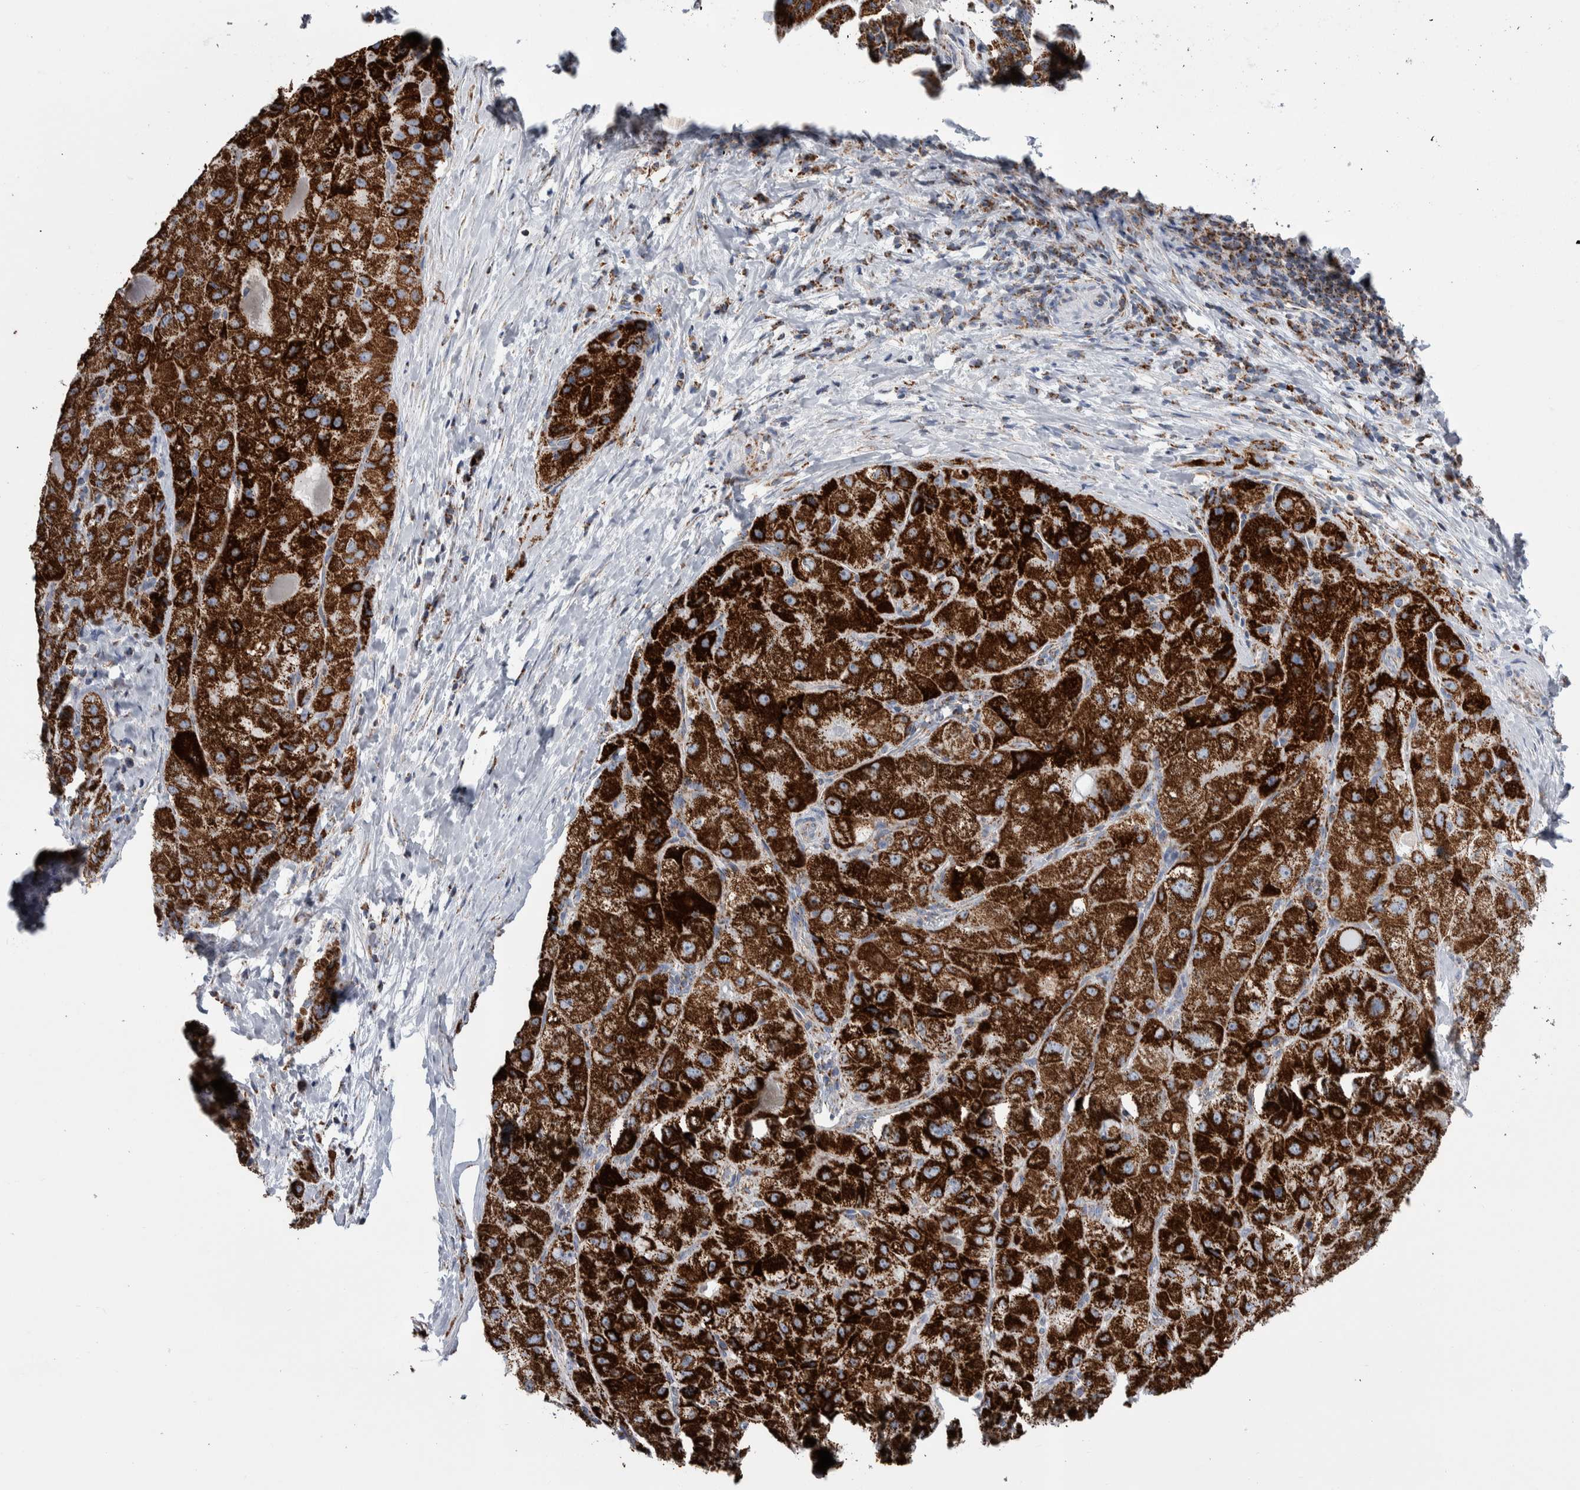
{"staining": {"intensity": "strong", "quantity": ">75%", "location": "cytoplasmic/membranous"}, "tissue": "liver cancer", "cell_type": "Tumor cells", "image_type": "cancer", "snomed": [{"axis": "morphology", "description": "Carcinoma, Hepatocellular, NOS"}, {"axis": "topography", "description": "Liver"}], "caption": "Hepatocellular carcinoma (liver) tissue demonstrates strong cytoplasmic/membranous staining in about >75% of tumor cells The protein is shown in brown color, while the nuclei are stained blue.", "gene": "ETFA", "patient": {"sex": "male", "age": 80}}